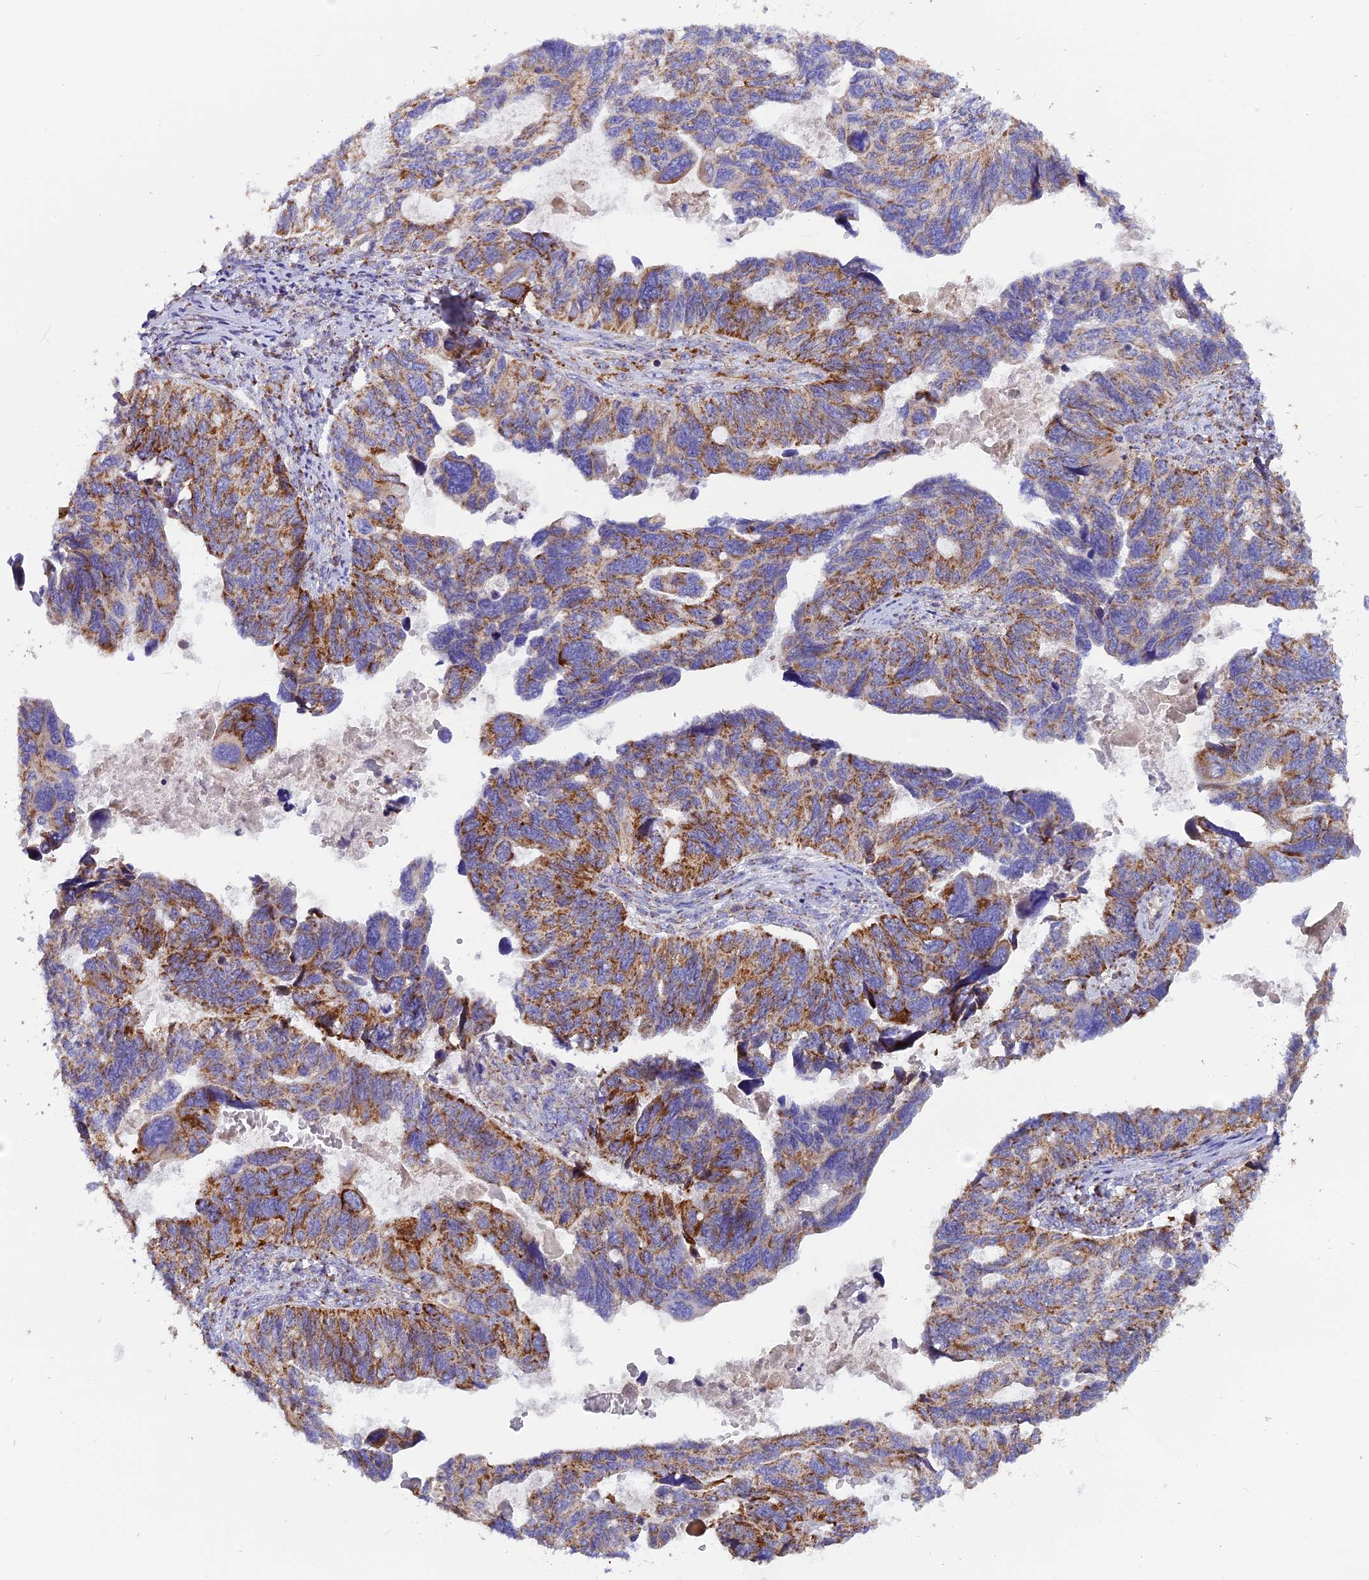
{"staining": {"intensity": "moderate", "quantity": ">75%", "location": "cytoplasmic/membranous"}, "tissue": "ovarian cancer", "cell_type": "Tumor cells", "image_type": "cancer", "snomed": [{"axis": "morphology", "description": "Cystadenocarcinoma, serous, NOS"}, {"axis": "topography", "description": "Ovary"}], "caption": "Immunohistochemical staining of human ovarian cancer demonstrates moderate cytoplasmic/membranous protein staining in approximately >75% of tumor cells.", "gene": "MRPS34", "patient": {"sex": "female", "age": 79}}